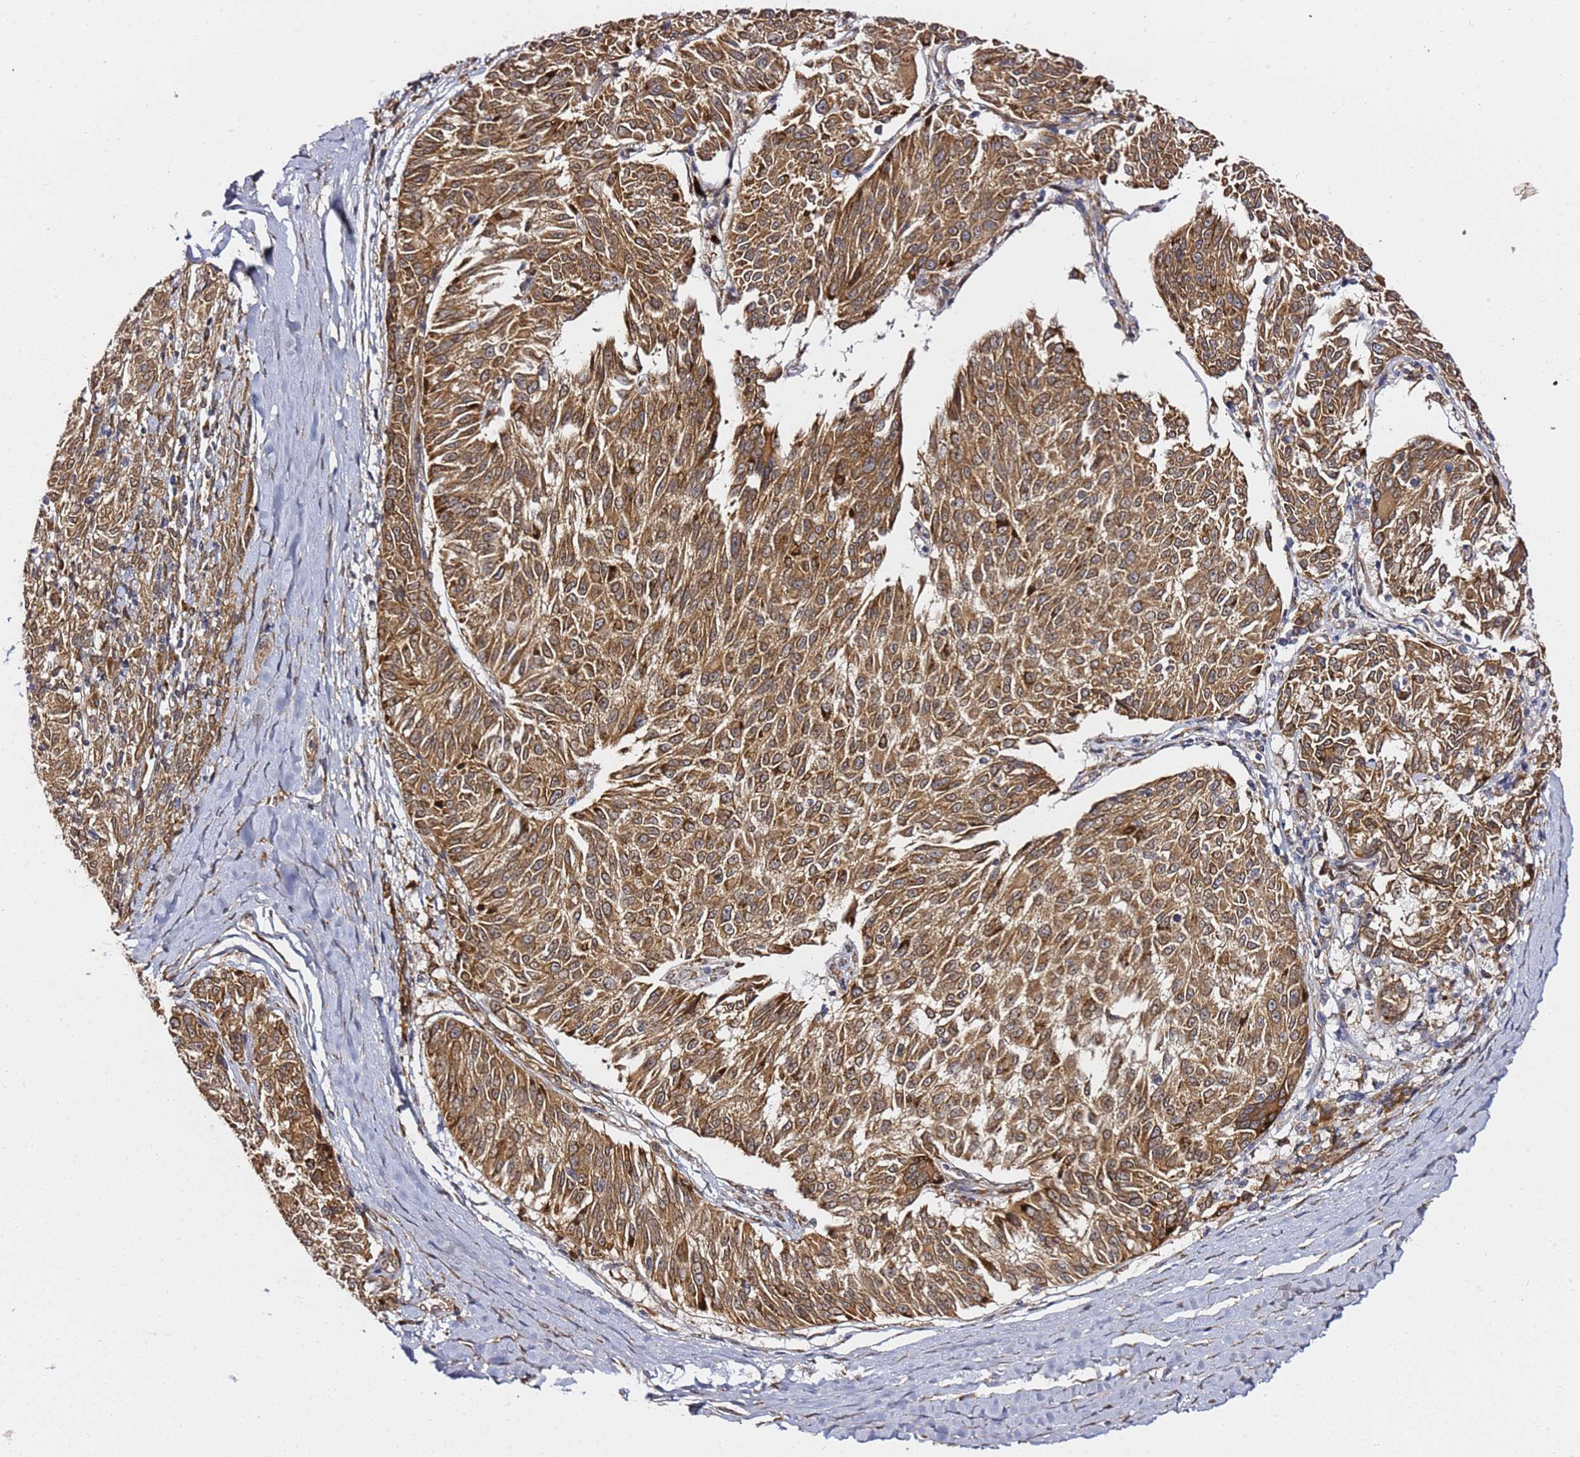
{"staining": {"intensity": "moderate", "quantity": ">75%", "location": "cytoplasmic/membranous"}, "tissue": "melanoma", "cell_type": "Tumor cells", "image_type": "cancer", "snomed": [{"axis": "morphology", "description": "Malignant melanoma, NOS"}, {"axis": "topography", "description": "Skin"}], "caption": "Immunohistochemistry micrograph of neoplastic tissue: melanoma stained using immunohistochemistry (IHC) demonstrates medium levels of moderate protein expression localized specifically in the cytoplasmic/membranous of tumor cells, appearing as a cytoplasmic/membranous brown color.", "gene": "PRKAB2", "patient": {"sex": "female", "age": 72}}